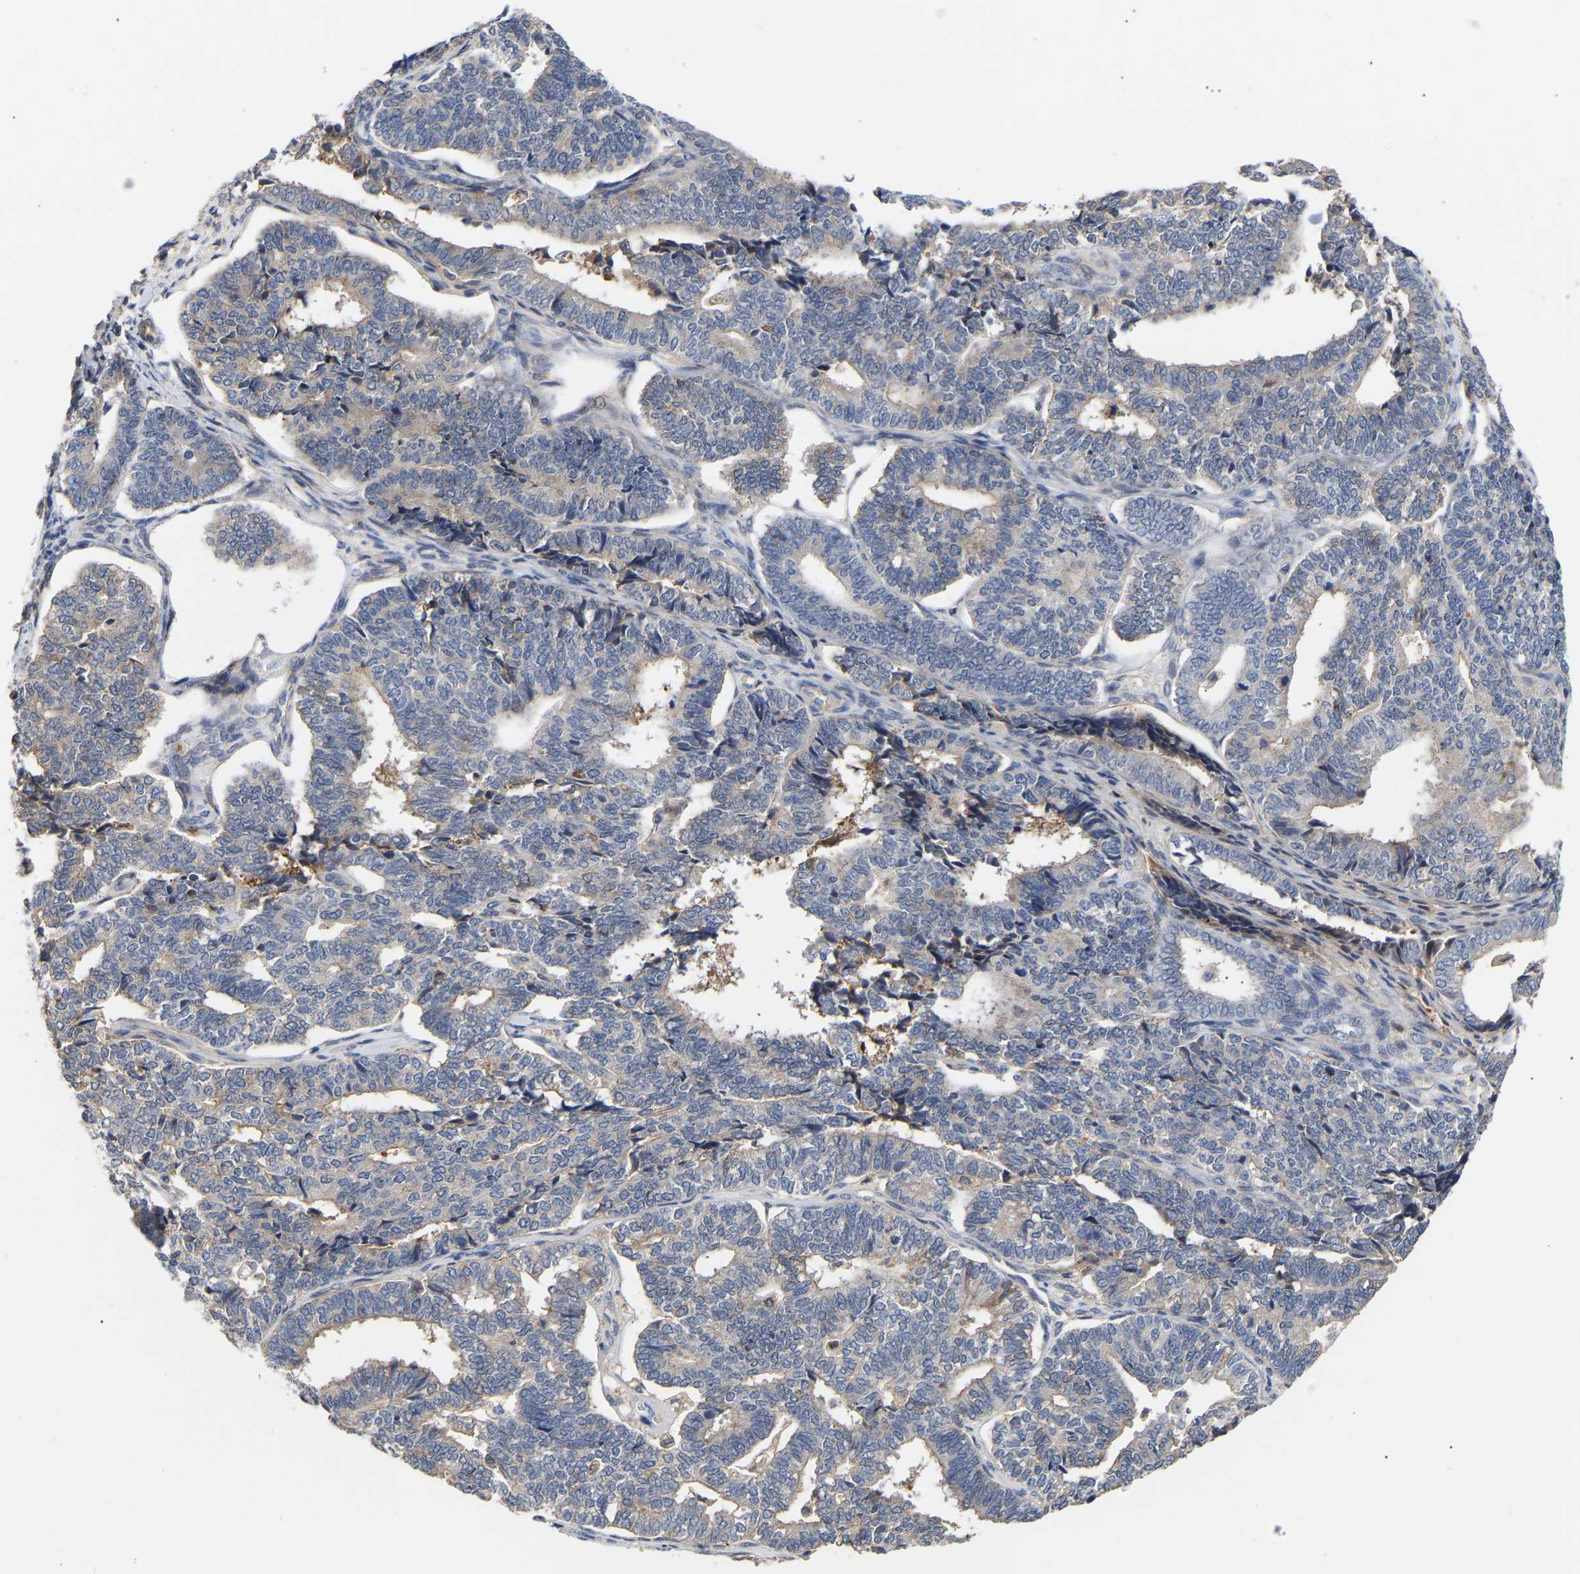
{"staining": {"intensity": "negative", "quantity": "none", "location": "none"}, "tissue": "endometrial cancer", "cell_type": "Tumor cells", "image_type": "cancer", "snomed": [{"axis": "morphology", "description": "Adenocarcinoma, NOS"}, {"axis": "topography", "description": "Endometrium"}], "caption": "IHC image of human endometrial cancer (adenocarcinoma) stained for a protein (brown), which reveals no staining in tumor cells. (Immunohistochemistry (ihc), brightfield microscopy, high magnification).", "gene": "KASH5", "patient": {"sex": "female", "age": 70}}